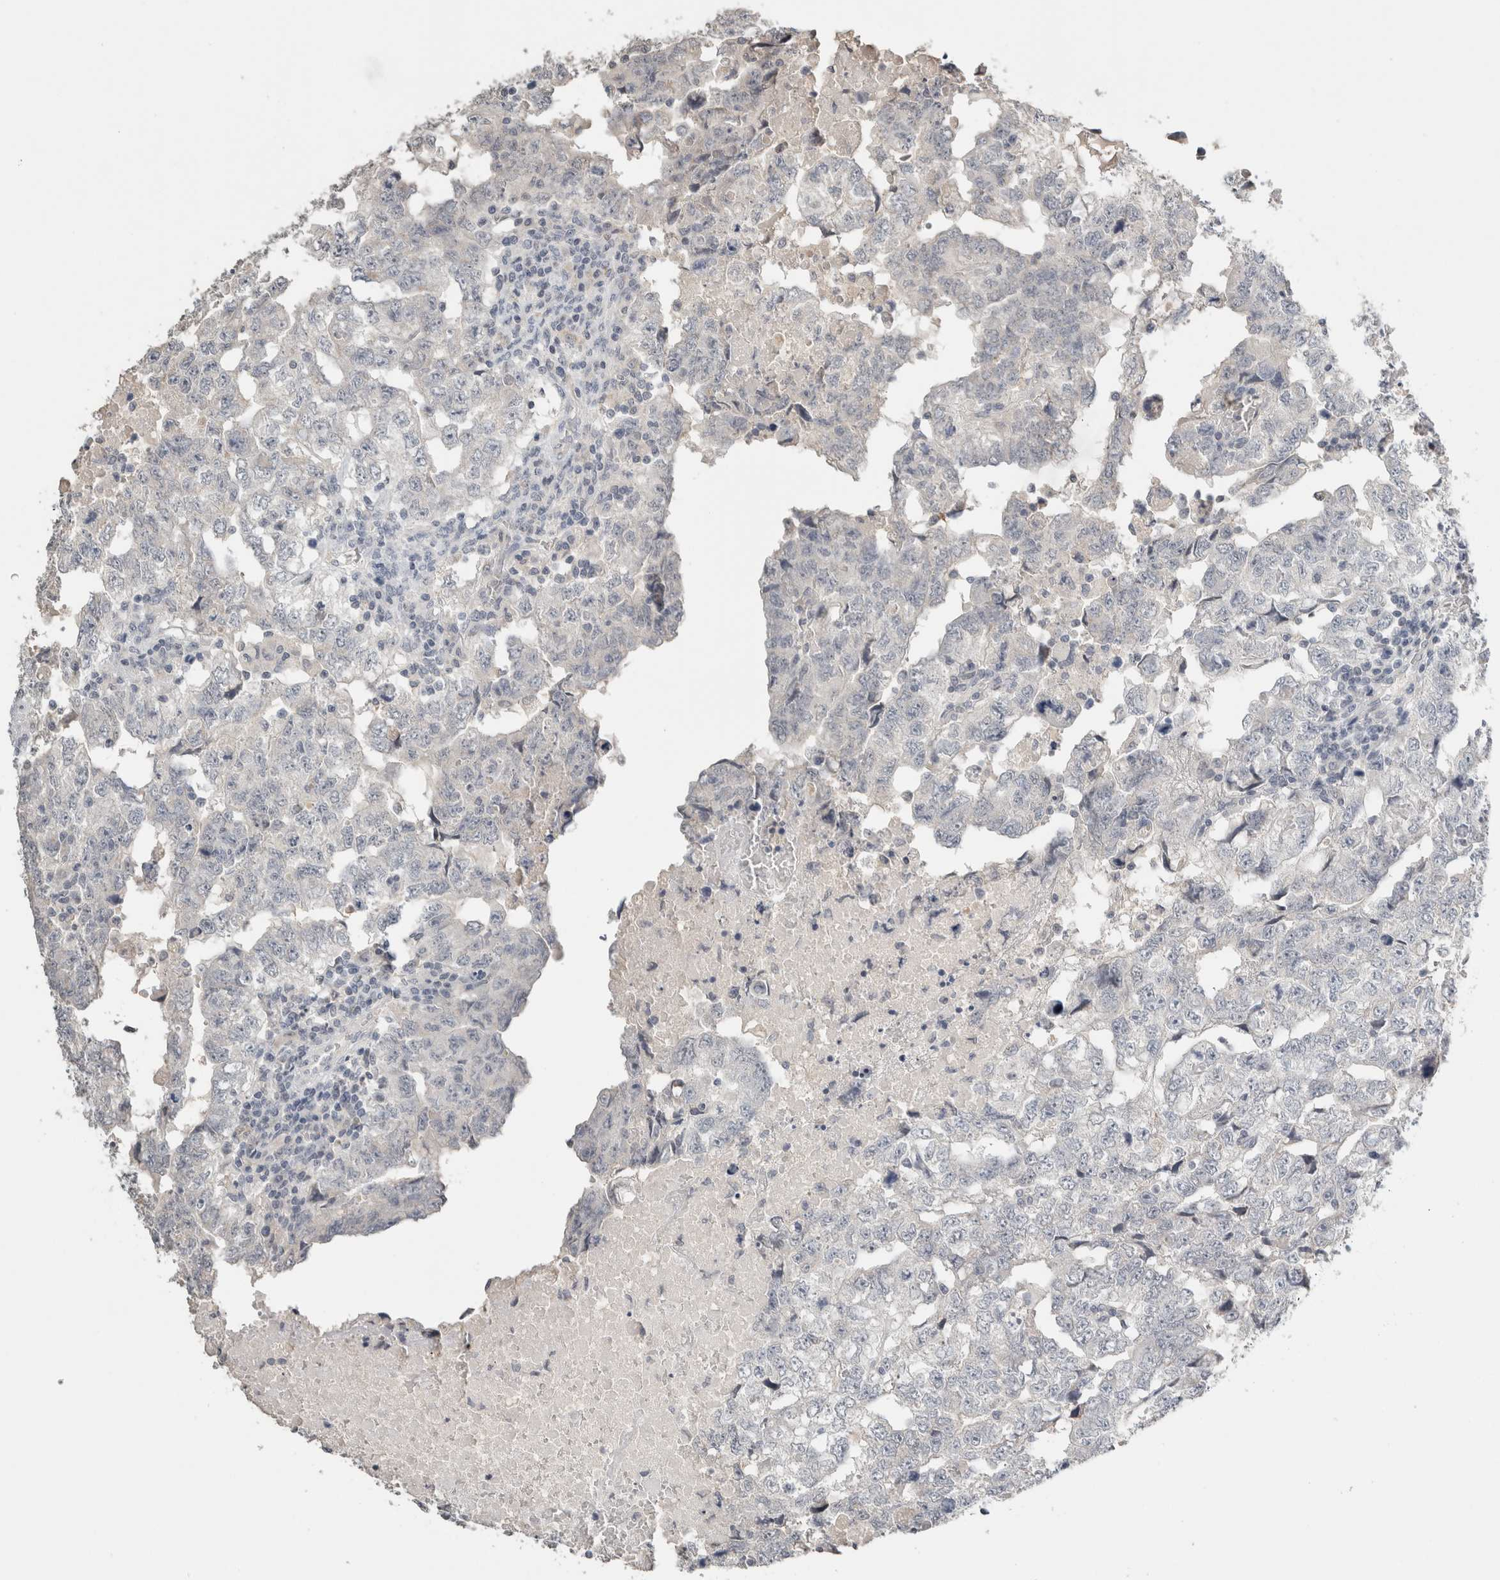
{"staining": {"intensity": "negative", "quantity": "none", "location": "none"}, "tissue": "testis cancer", "cell_type": "Tumor cells", "image_type": "cancer", "snomed": [{"axis": "morphology", "description": "Carcinoma, Embryonal, NOS"}, {"axis": "topography", "description": "Testis"}], "caption": "High magnification brightfield microscopy of testis embryonal carcinoma stained with DAB (brown) and counterstained with hematoxylin (blue): tumor cells show no significant expression.", "gene": "CRAT", "patient": {"sex": "male", "age": 36}}